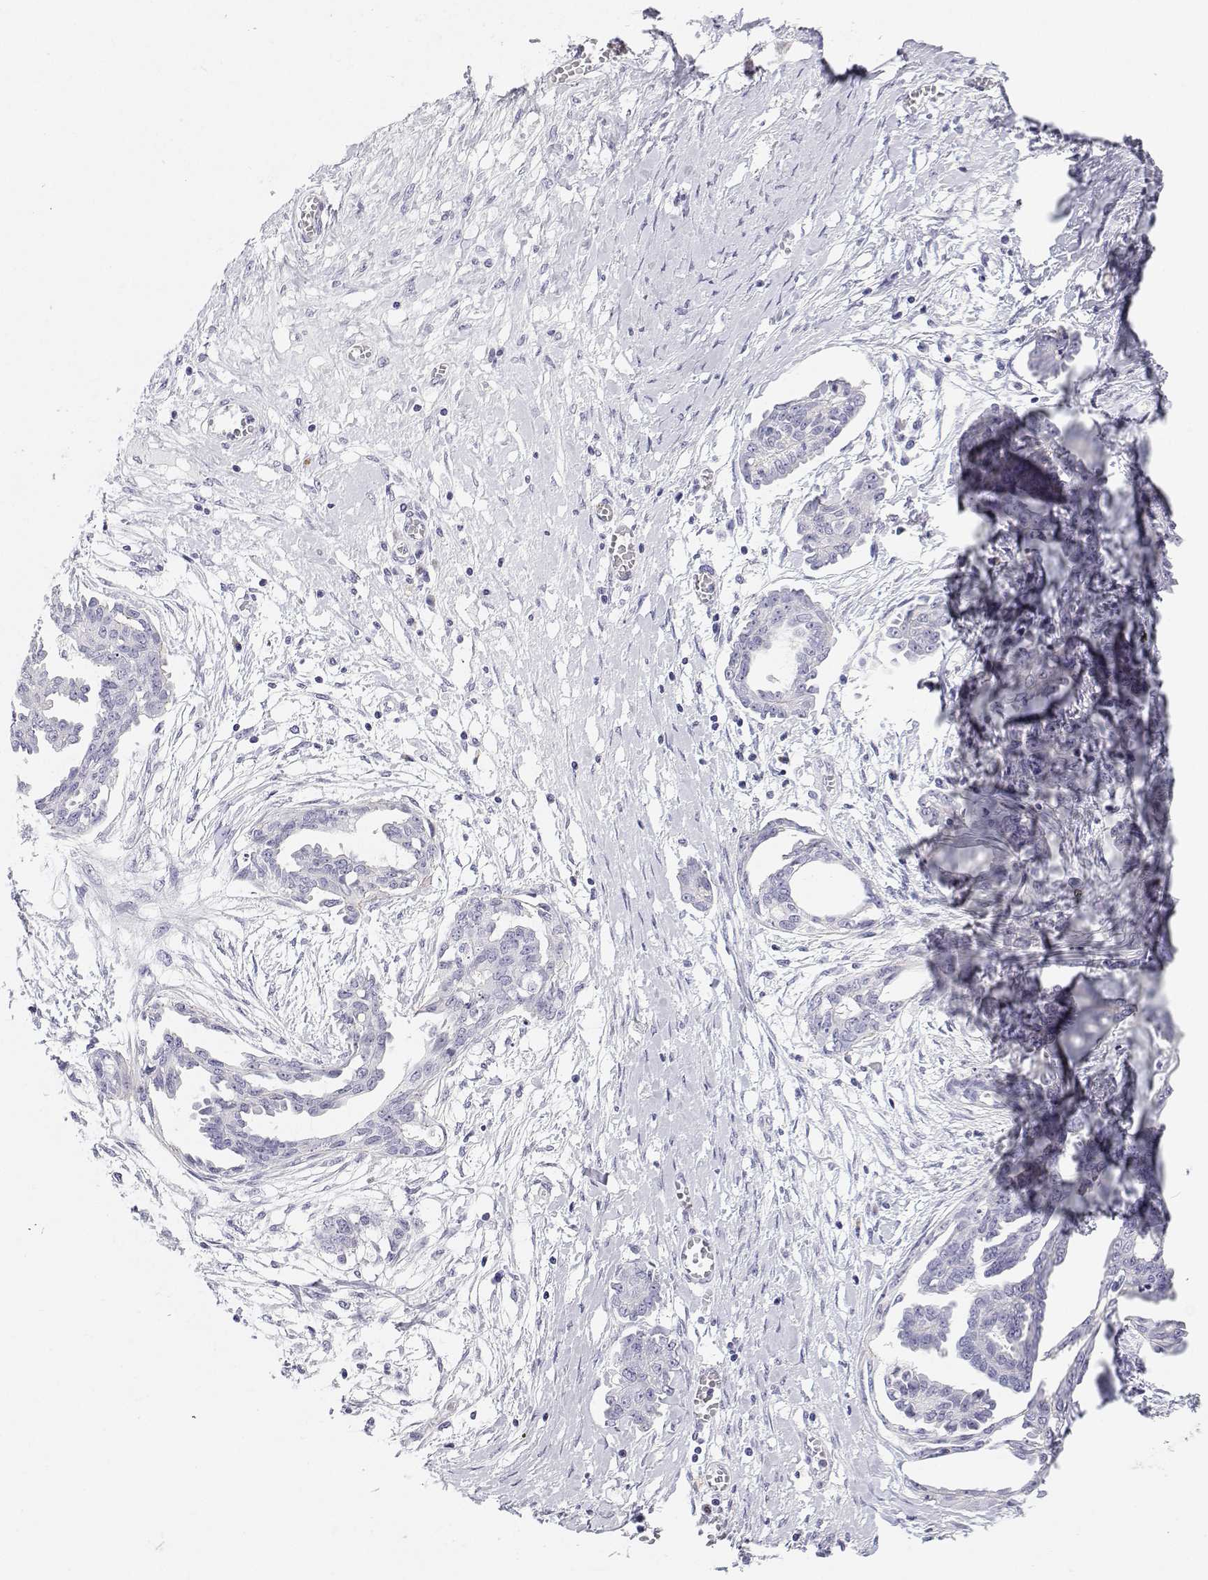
{"staining": {"intensity": "negative", "quantity": "none", "location": "none"}, "tissue": "ovarian cancer", "cell_type": "Tumor cells", "image_type": "cancer", "snomed": [{"axis": "morphology", "description": "Cystadenocarcinoma, serous, NOS"}, {"axis": "topography", "description": "Ovary"}], "caption": "IHC histopathology image of ovarian cancer stained for a protein (brown), which displays no staining in tumor cells.", "gene": "BHMT", "patient": {"sex": "female", "age": 71}}